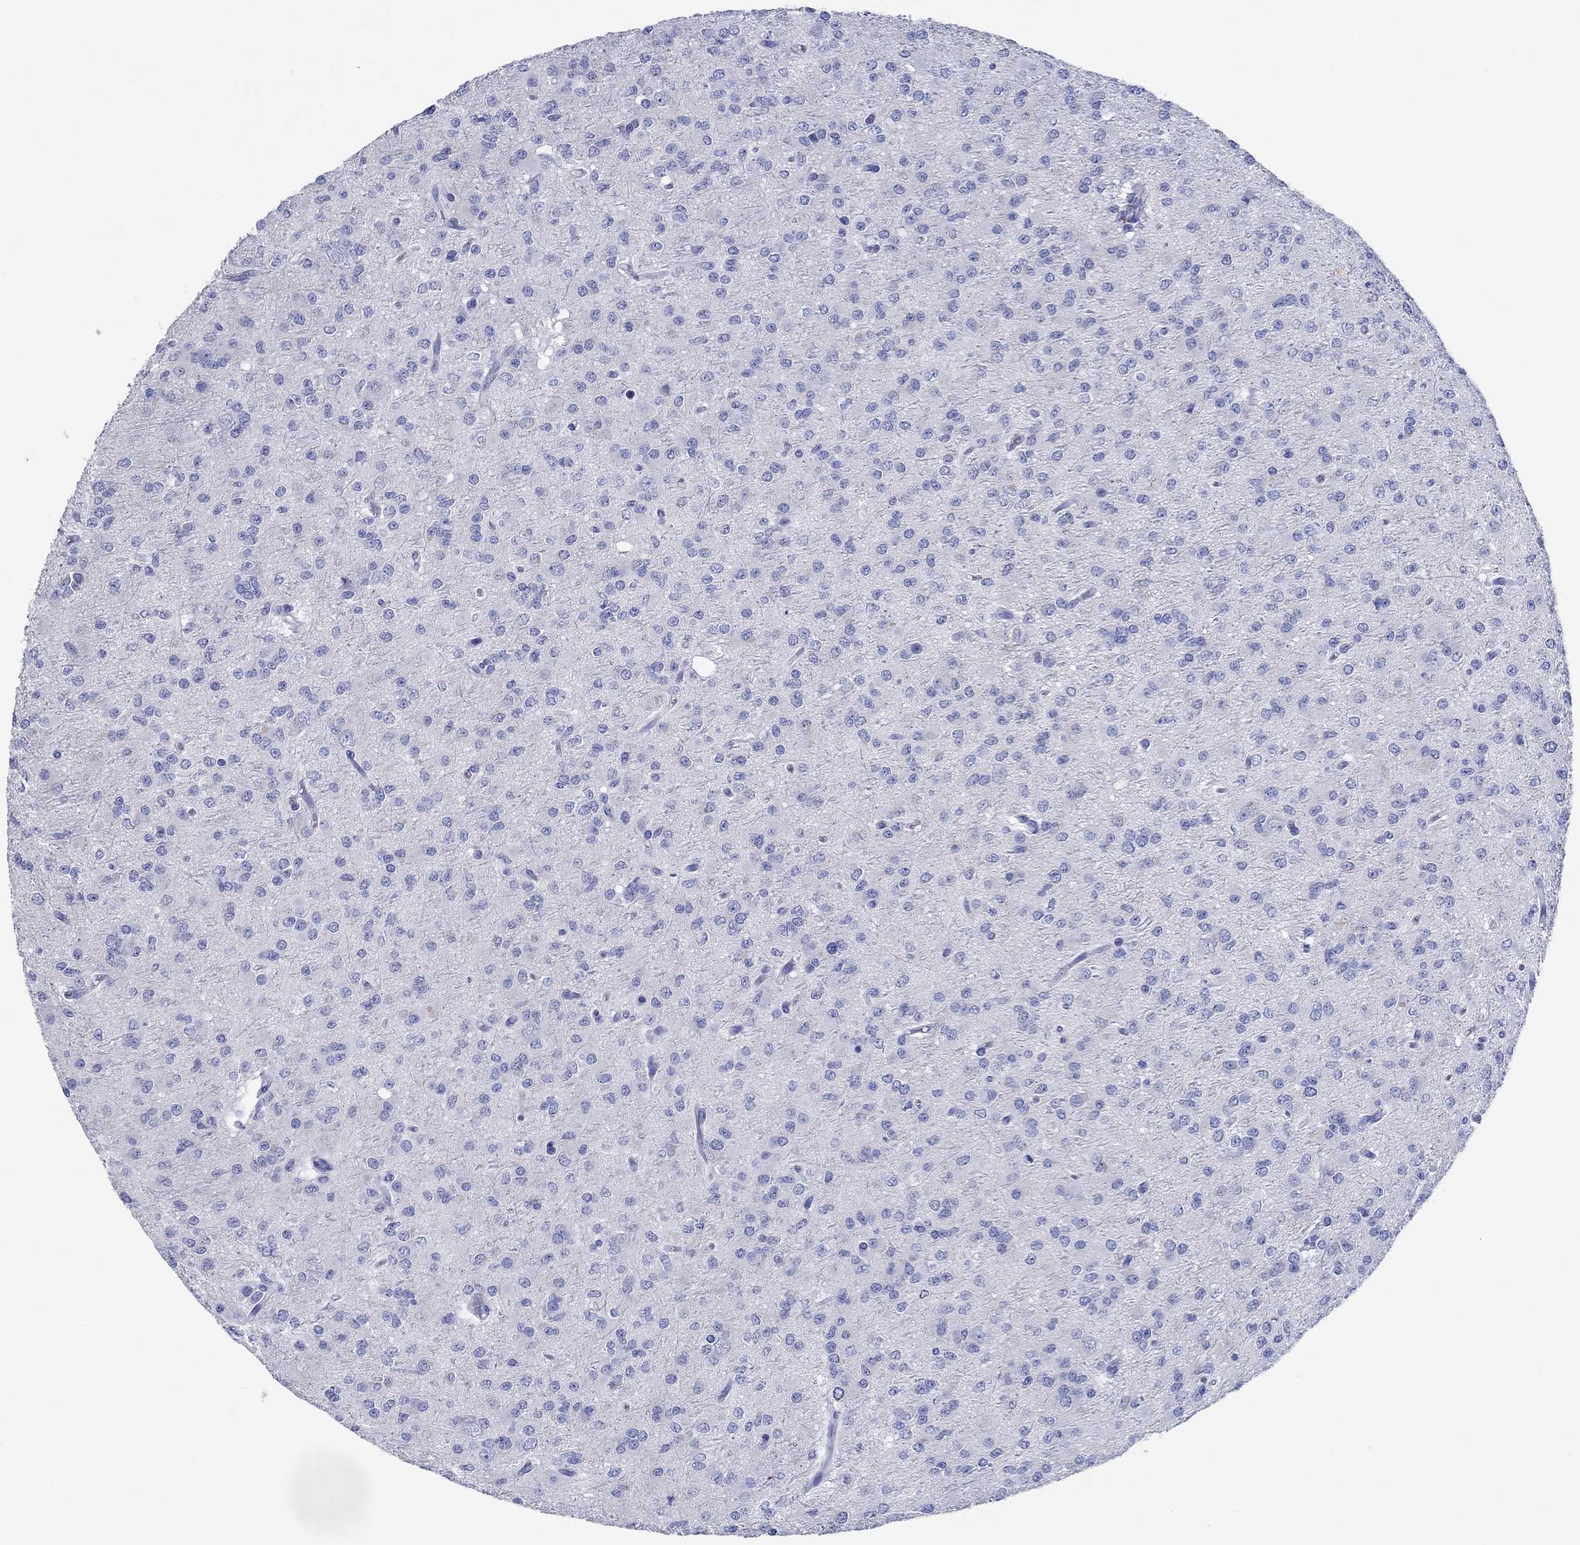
{"staining": {"intensity": "negative", "quantity": "none", "location": "none"}, "tissue": "glioma", "cell_type": "Tumor cells", "image_type": "cancer", "snomed": [{"axis": "morphology", "description": "Glioma, malignant, Low grade"}, {"axis": "topography", "description": "Brain"}], "caption": "Photomicrograph shows no significant protein expression in tumor cells of malignant glioma (low-grade). The staining is performed using DAB brown chromogen with nuclei counter-stained in using hematoxylin.", "gene": "HCRT", "patient": {"sex": "male", "age": 27}}